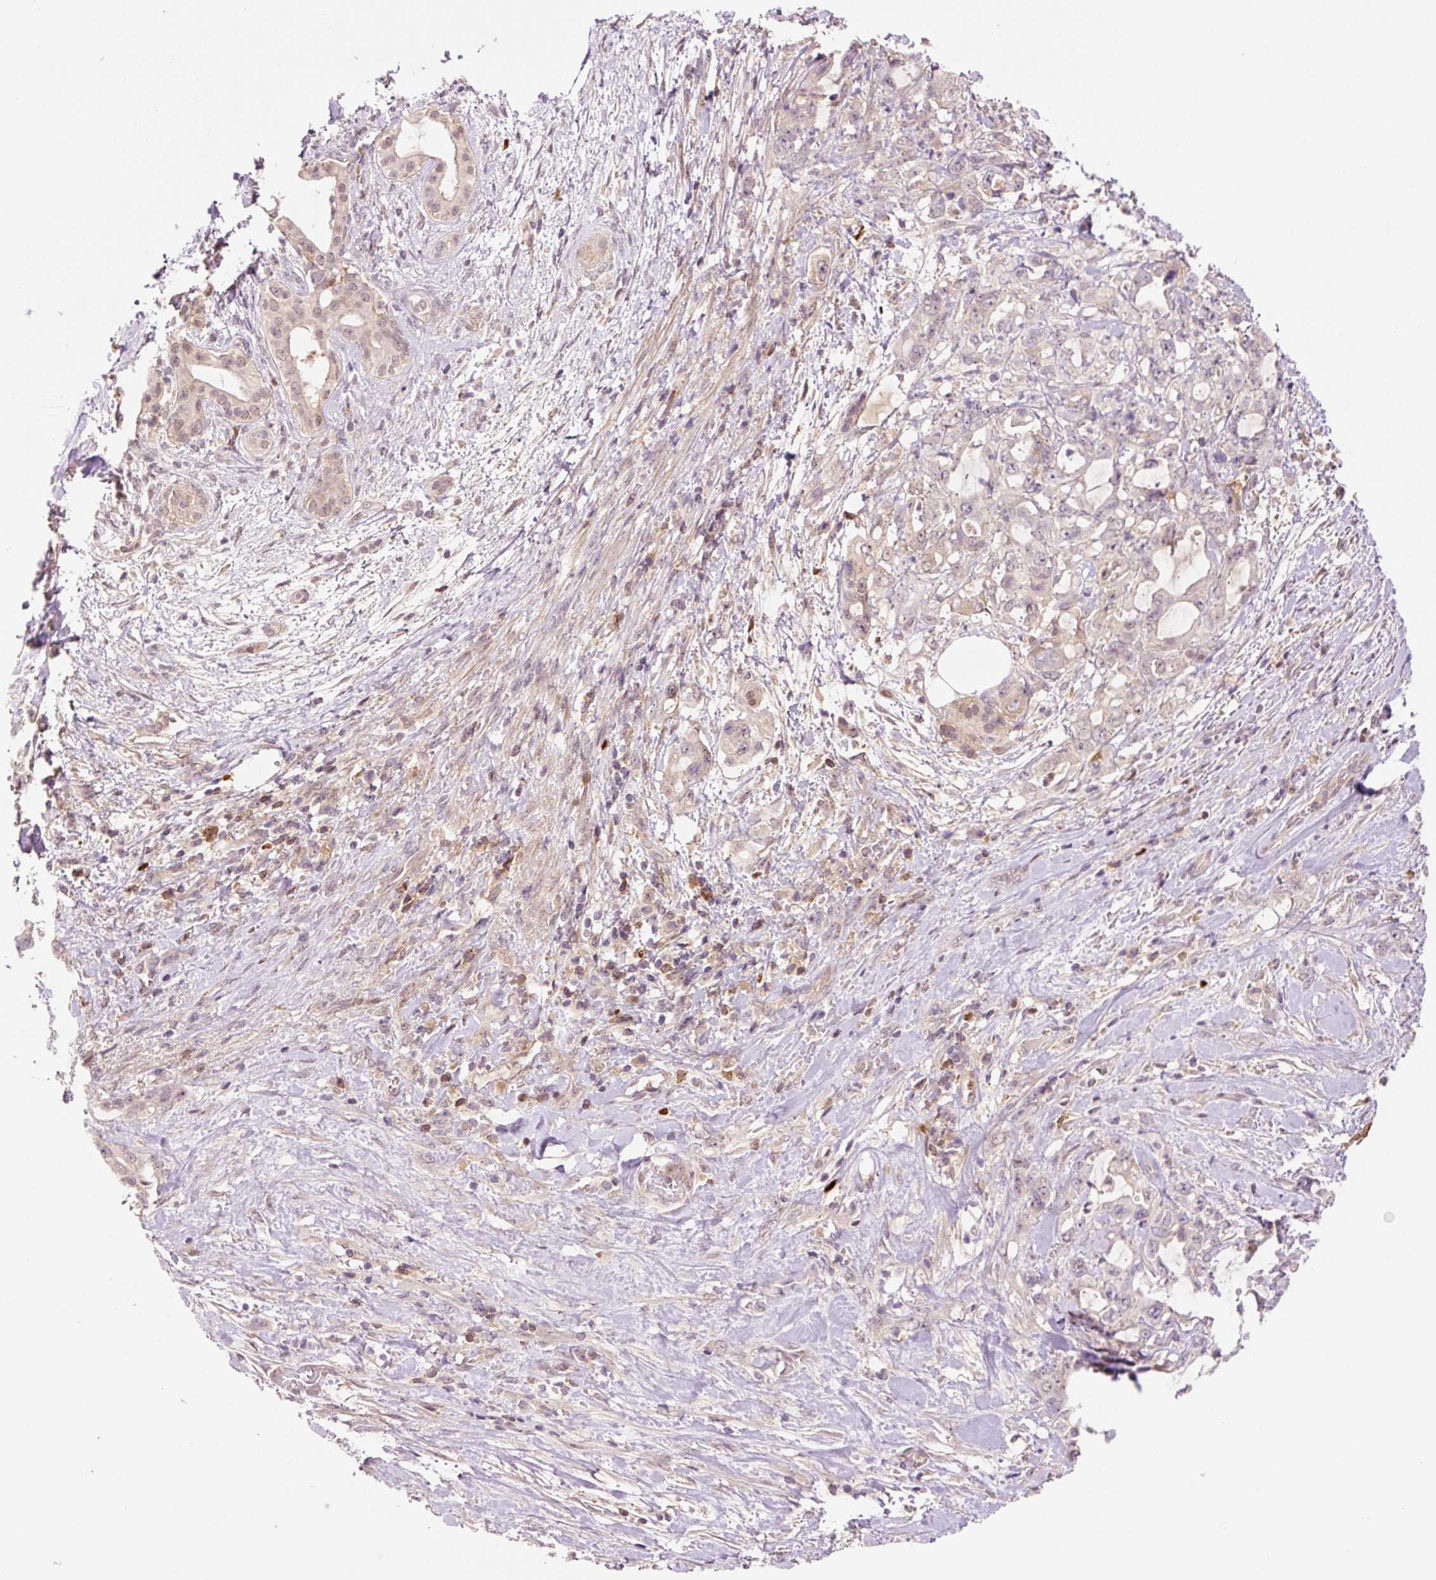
{"staining": {"intensity": "weak", "quantity": "25%-75%", "location": "nuclear"}, "tissue": "pancreatic cancer", "cell_type": "Tumor cells", "image_type": "cancer", "snomed": [{"axis": "morphology", "description": "Adenocarcinoma, NOS"}, {"axis": "topography", "description": "Pancreas"}], "caption": "Pancreatic adenocarcinoma was stained to show a protein in brown. There is low levels of weak nuclear positivity in approximately 25%-75% of tumor cells.", "gene": "DPPA4", "patient": {"sex": "female", "age": 61}}